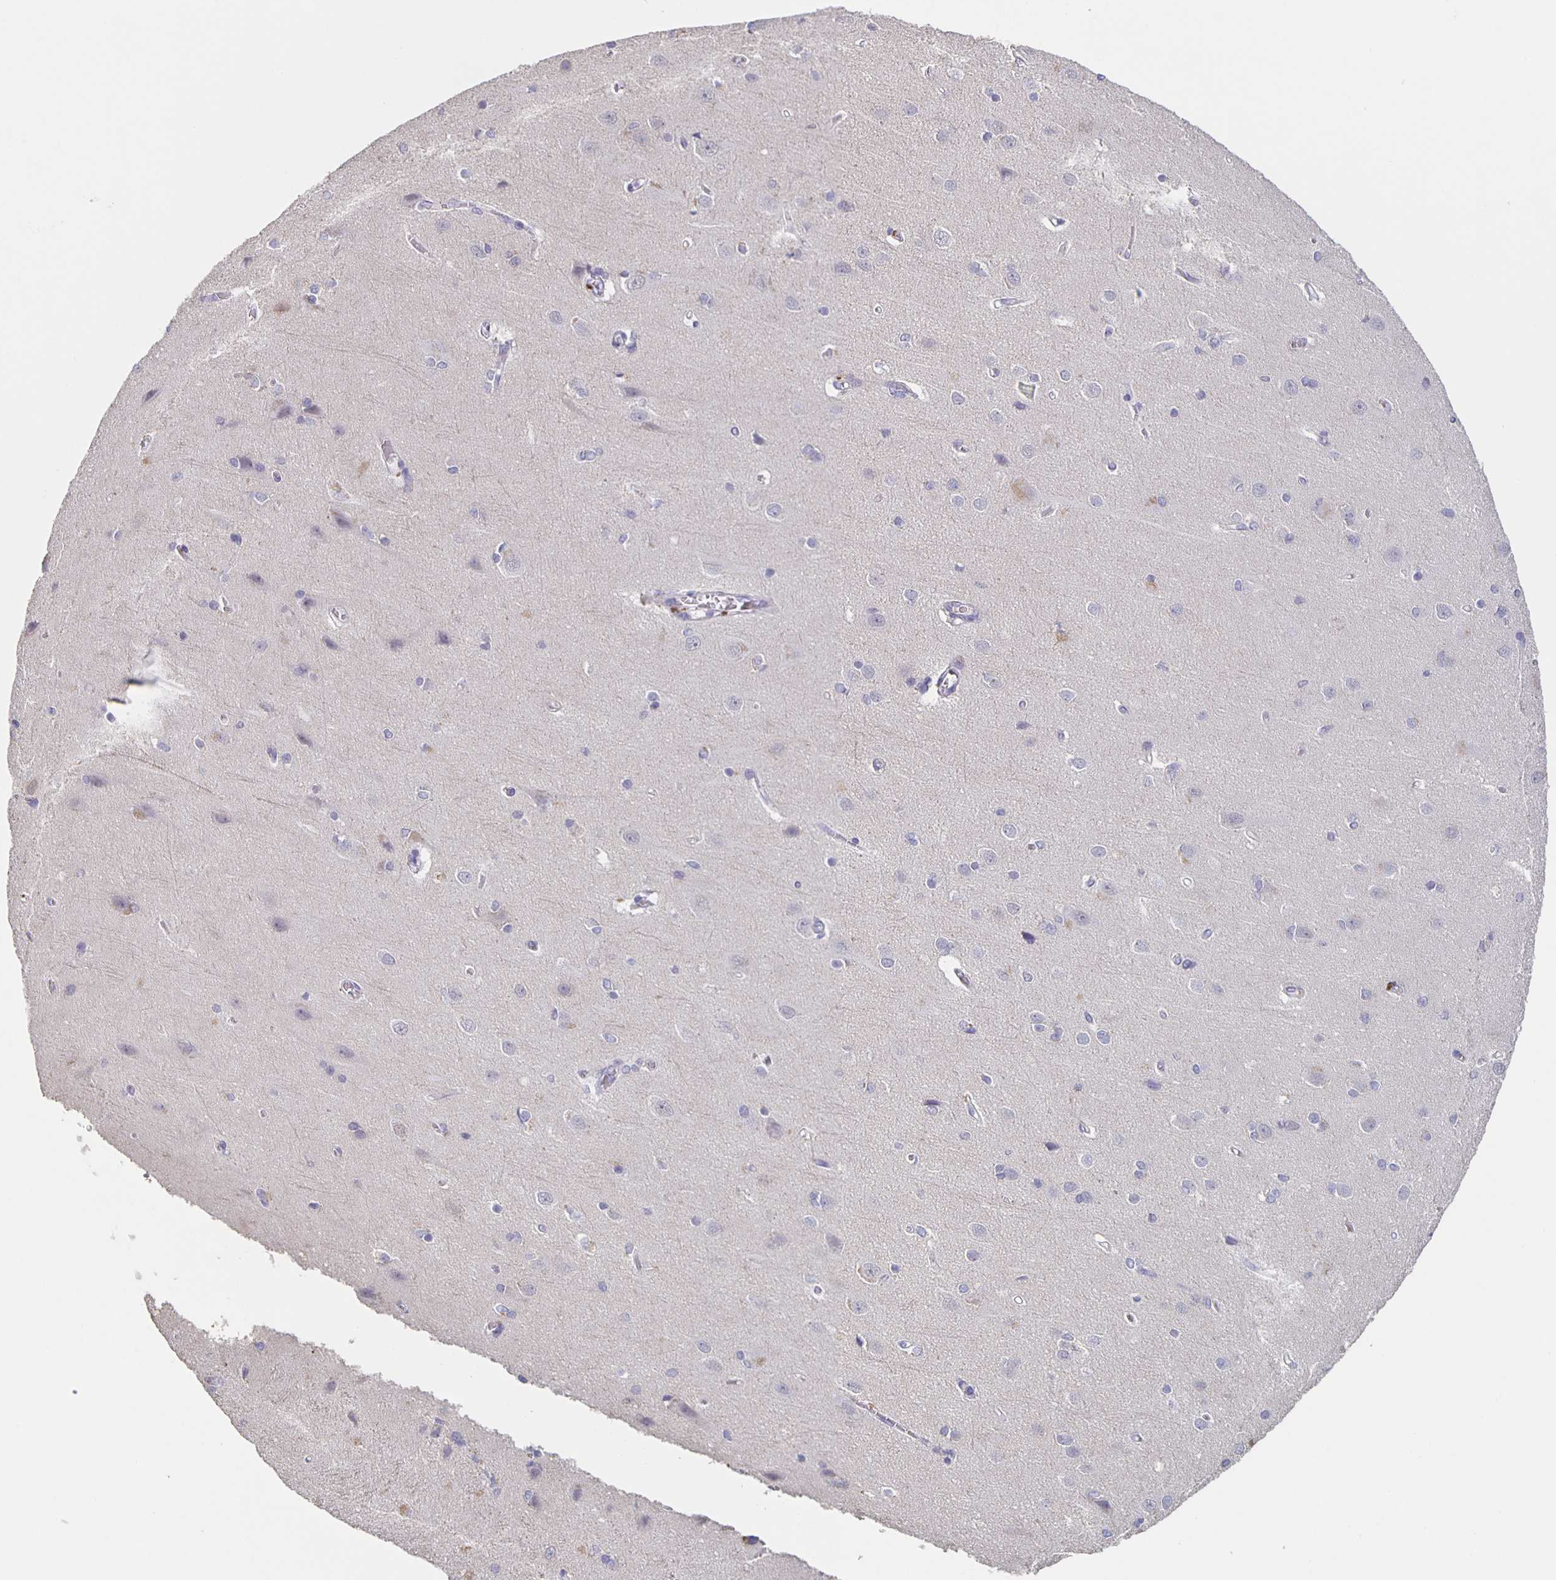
{"staining": {"intensity": "negative", "quantity": "none", "location": "none"}, "tissue": "cerebral cortex", "cell_type": "Endothelial cells", "image_type": "normal", "snomed": [{"axis": "morphology", "description": "Normal tissue, NOS"}, {"axis": "topography", "description": "Cerebral cortex"}], "caption": "There is no significant staining in endothelial cells of cerebral cortex. (DAB IHC, high magnification).", "gene": "CACNA2D2", "patient": {"sex": "male", "age": 37}}